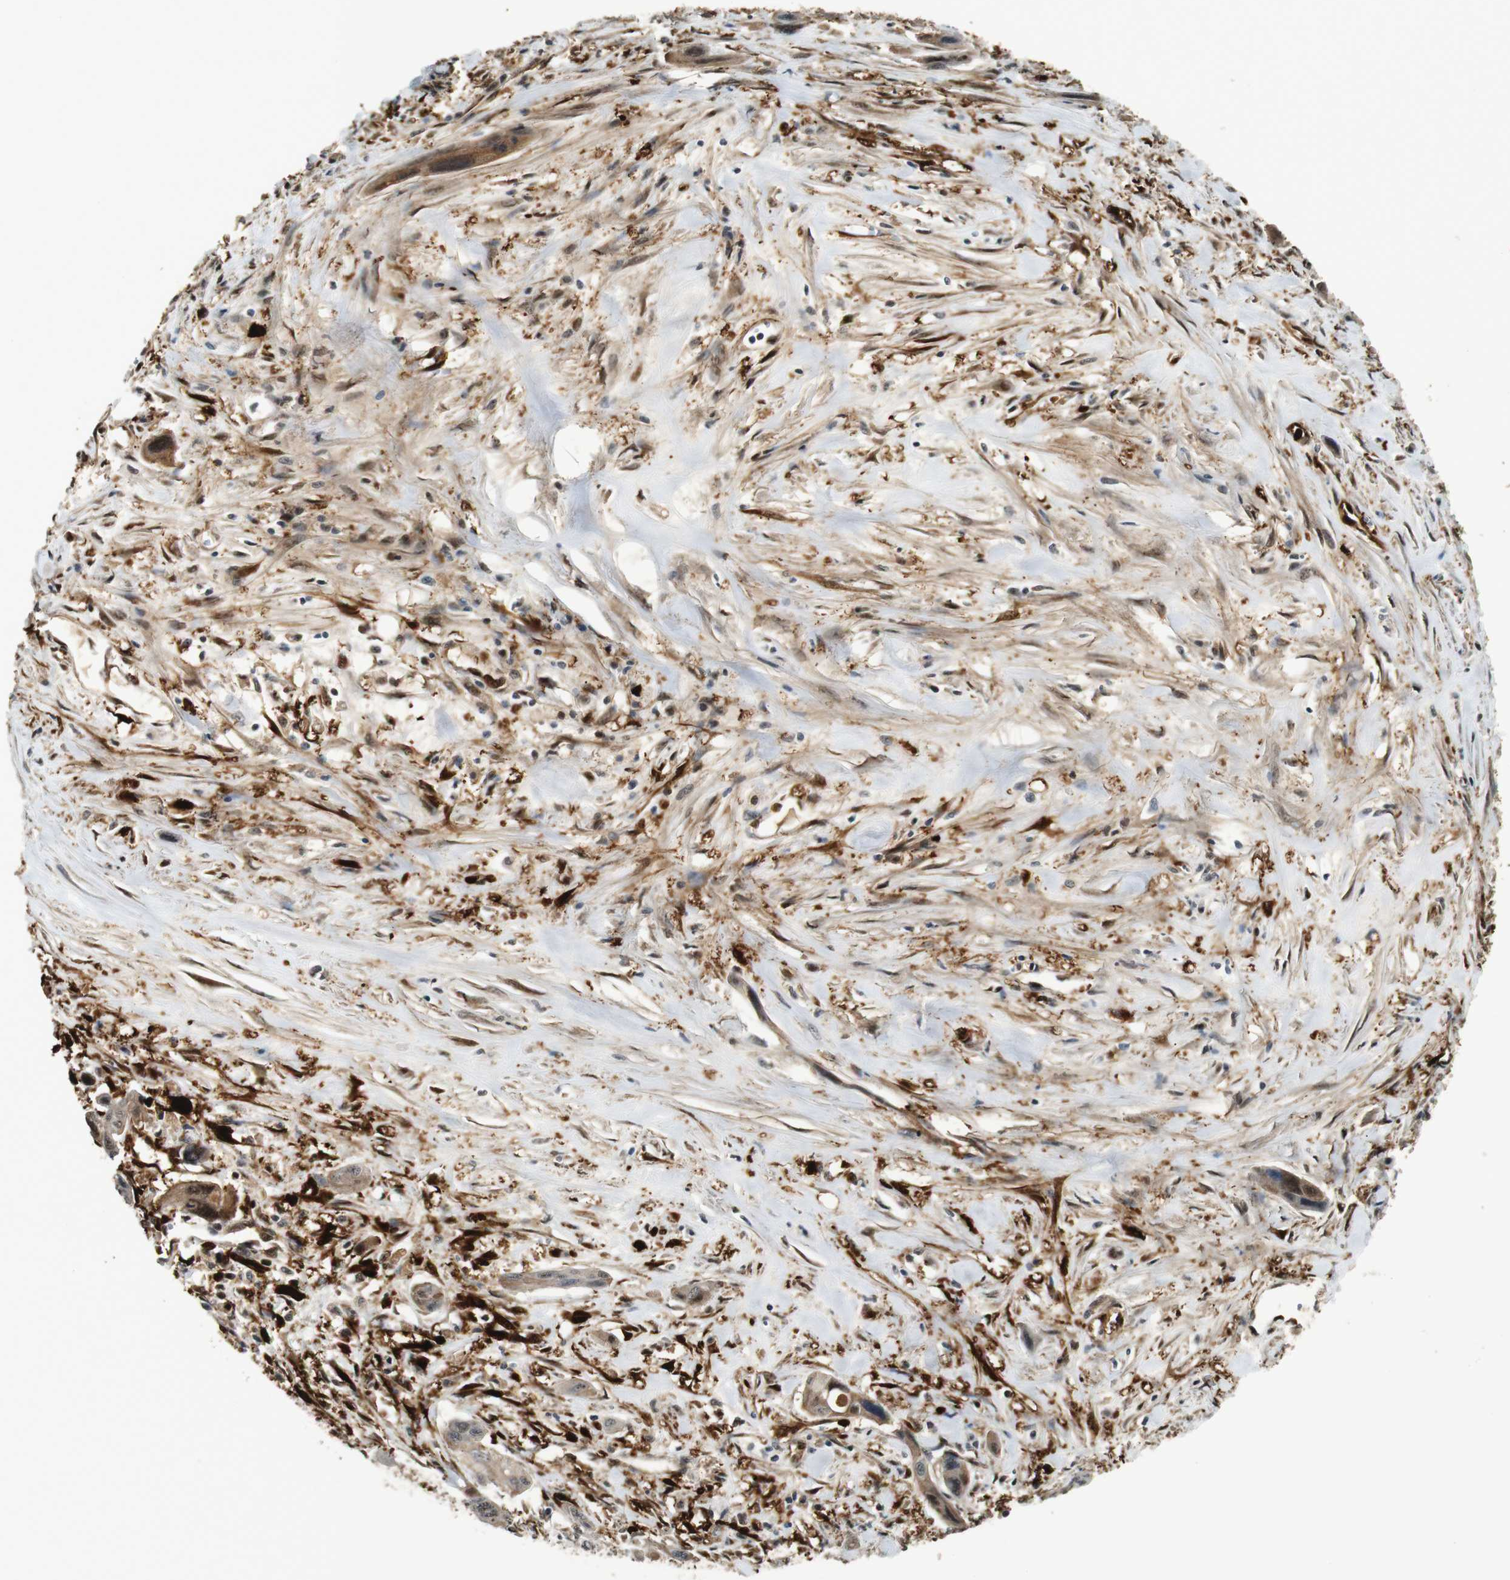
{"staining": {"intensity": "moderate", "quantity": ">75%", "location": "cytoplasmic/membranous,nuclear"}, "tissue": "pancreatic cancer", "cell_type": "Tumor cells", "image_type": "cancer", "snomed": [{"axis": "morphology", "description": "Adenocarcinoma, NOS"}, {"axis": "topography", "description": "Pancreas"}], "caption": "An image of human adenocarcinoma (pancreatic) stained for a protein exhibits moderate cytoplasmic/membranous and nuclear brown staining in tumor cells.", "gene": "LXN", "patient": {"sex": "male", "age": 73}}